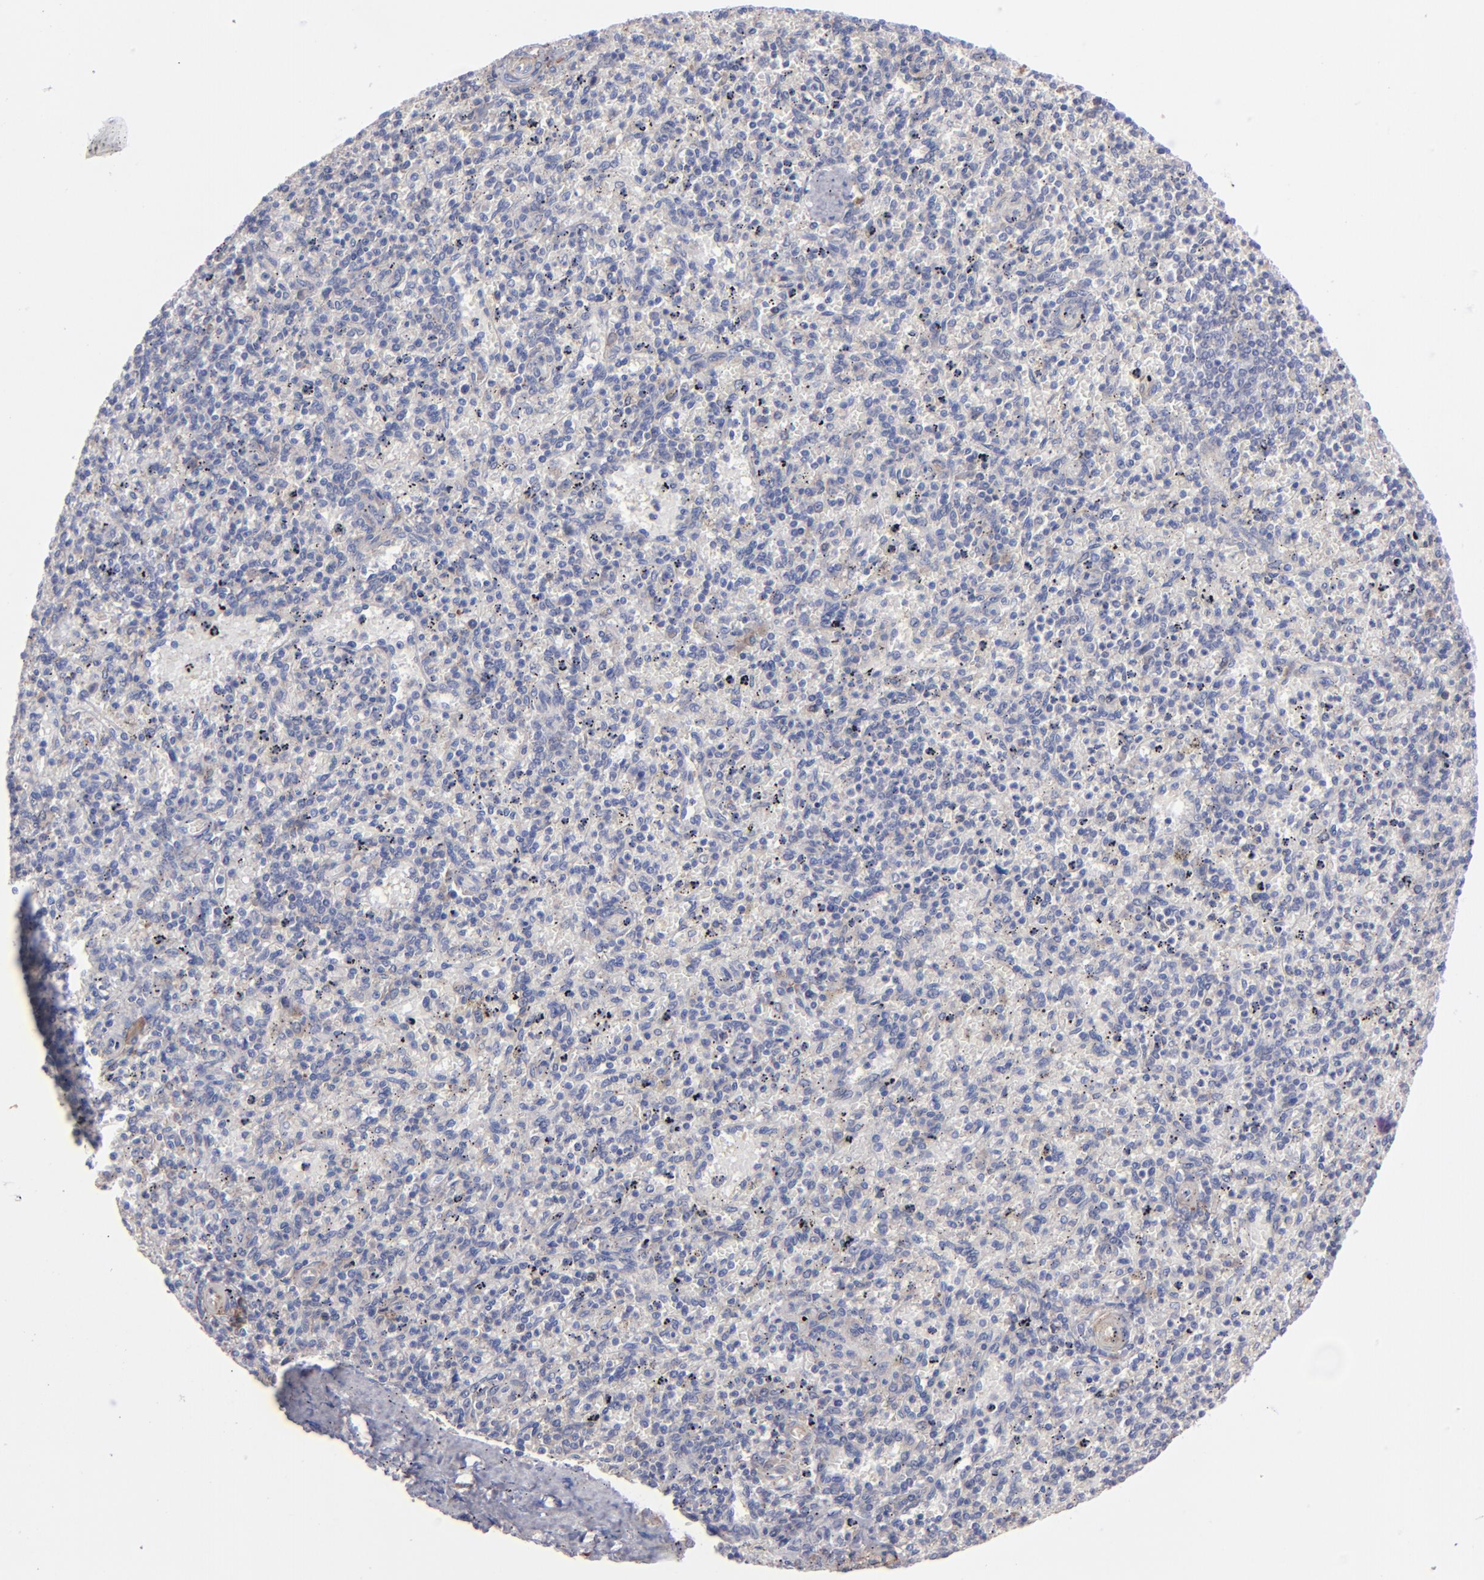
{"staining": {"intensity": "negative", "quantity": "none", "location": "none"}, "tissue": "spleen", "cell_type": "Cells in red pulp", "image_type": "normal", "snomed": [{"axis": "morphology", "description": "Normal tissue, NOS"}, {"axis": "topography", "description": "Spleen"}], "caption": "This is an IHC image of benign human spleen. There is no positivity in cells in red pulp.", "gene": "MFGE8", "patient": {"sex": "male", "age": 72}}